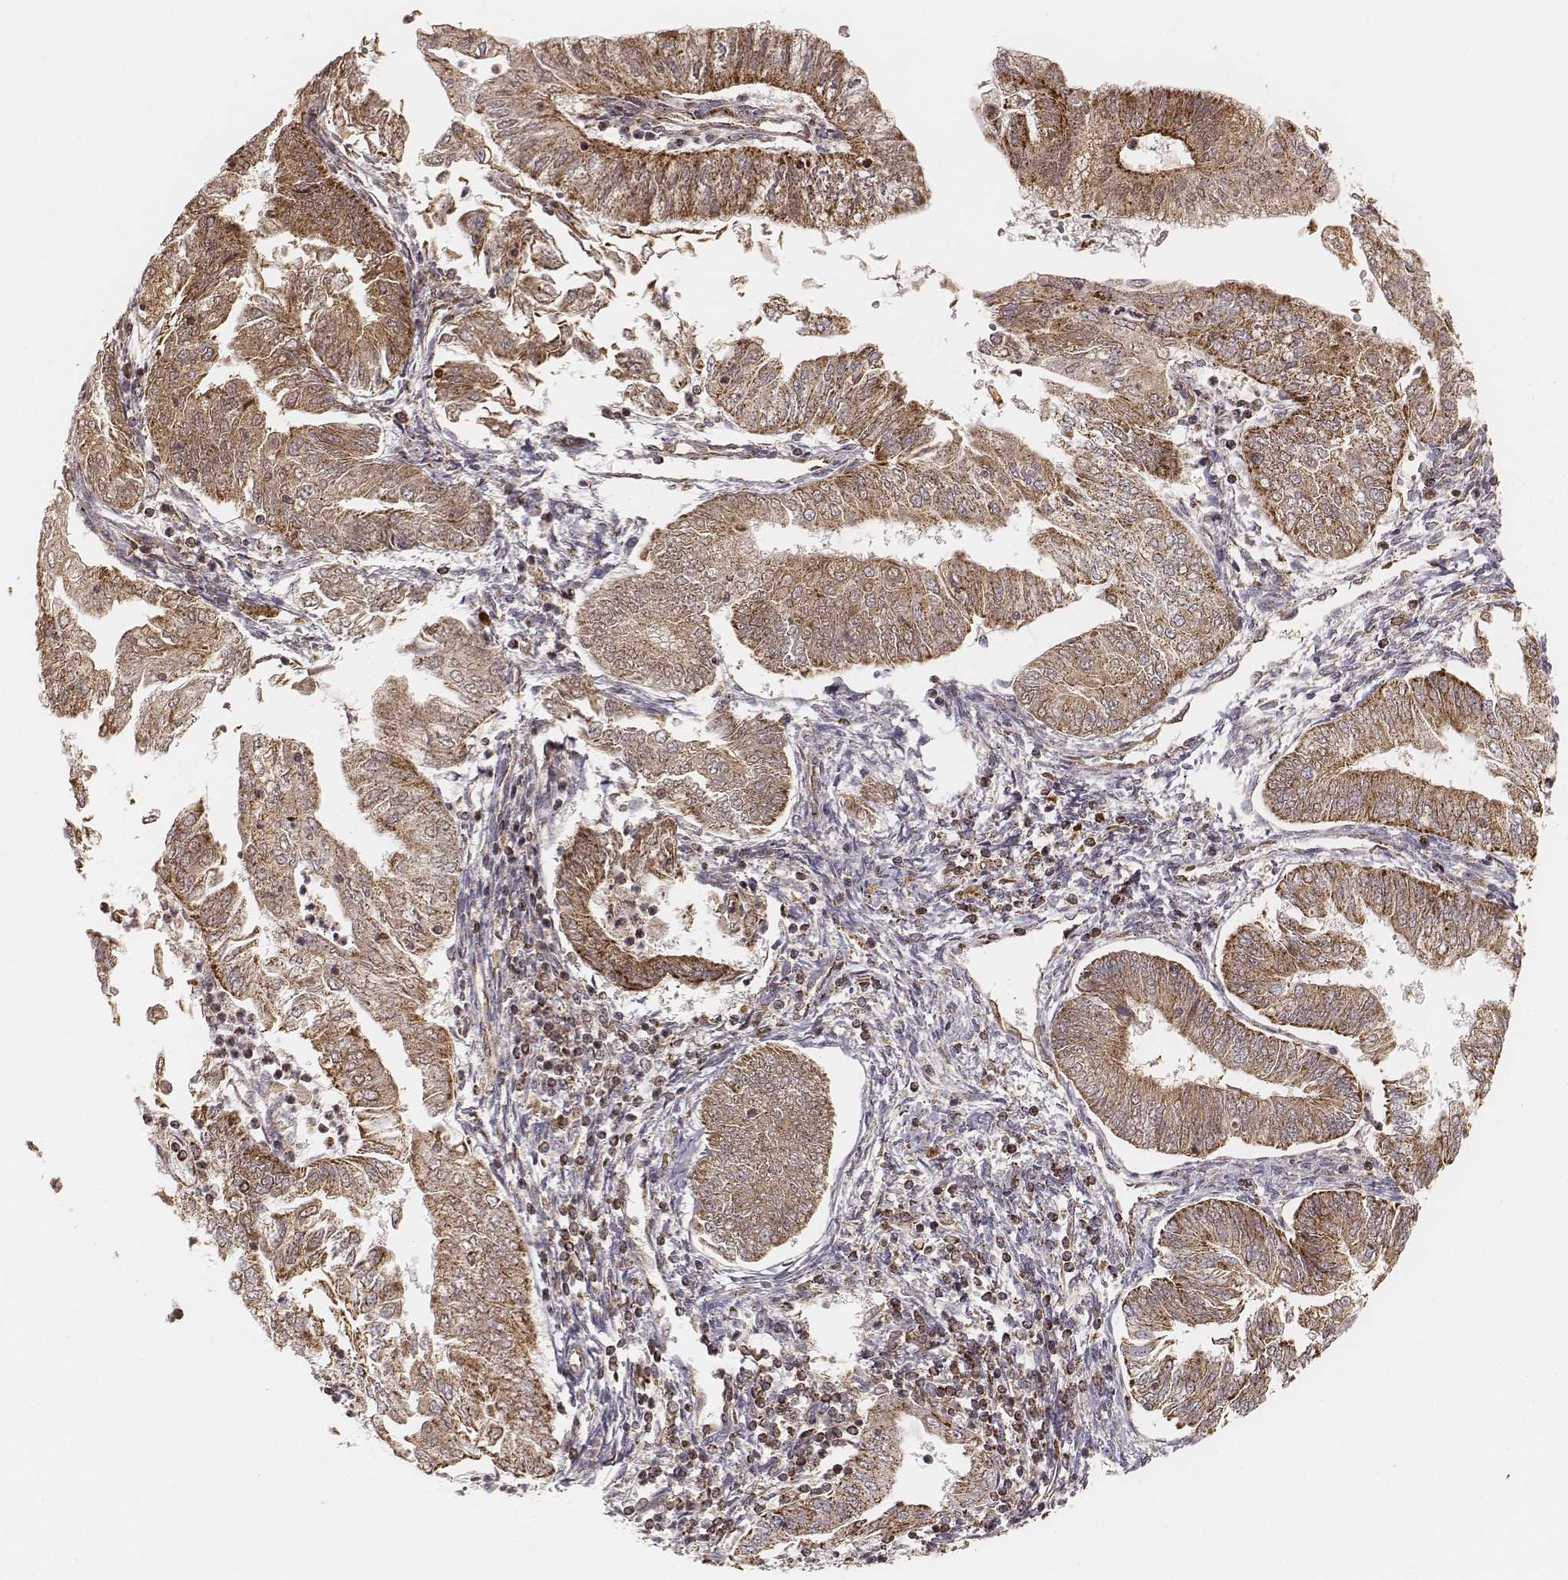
{"staining": {"intensity": "strong", "quantity": ">75%", "location": "cytoplasmic/membranous"}, "tissue": "endometrial cancer", "cell_type": "Tumor cells", "image_type": "cancer", "snomed": [{"axis": "morphology", "description": "Adenocarcinoma, NOS"}, {"axis": "topography", "description": "Endometrium"}], "caption": "Immunohistochemistry of human endometrial cancer shows high levels of strong cytoplasmic/membranous positivity in approximately >75% of tumor cells. The protein of interest is stained brown, and the nuclei are stained in blue (DAB IHC with brightfield microscopy, high magnification).", "gene": "CS", "patient": {"sex": "female", "age": 55}}